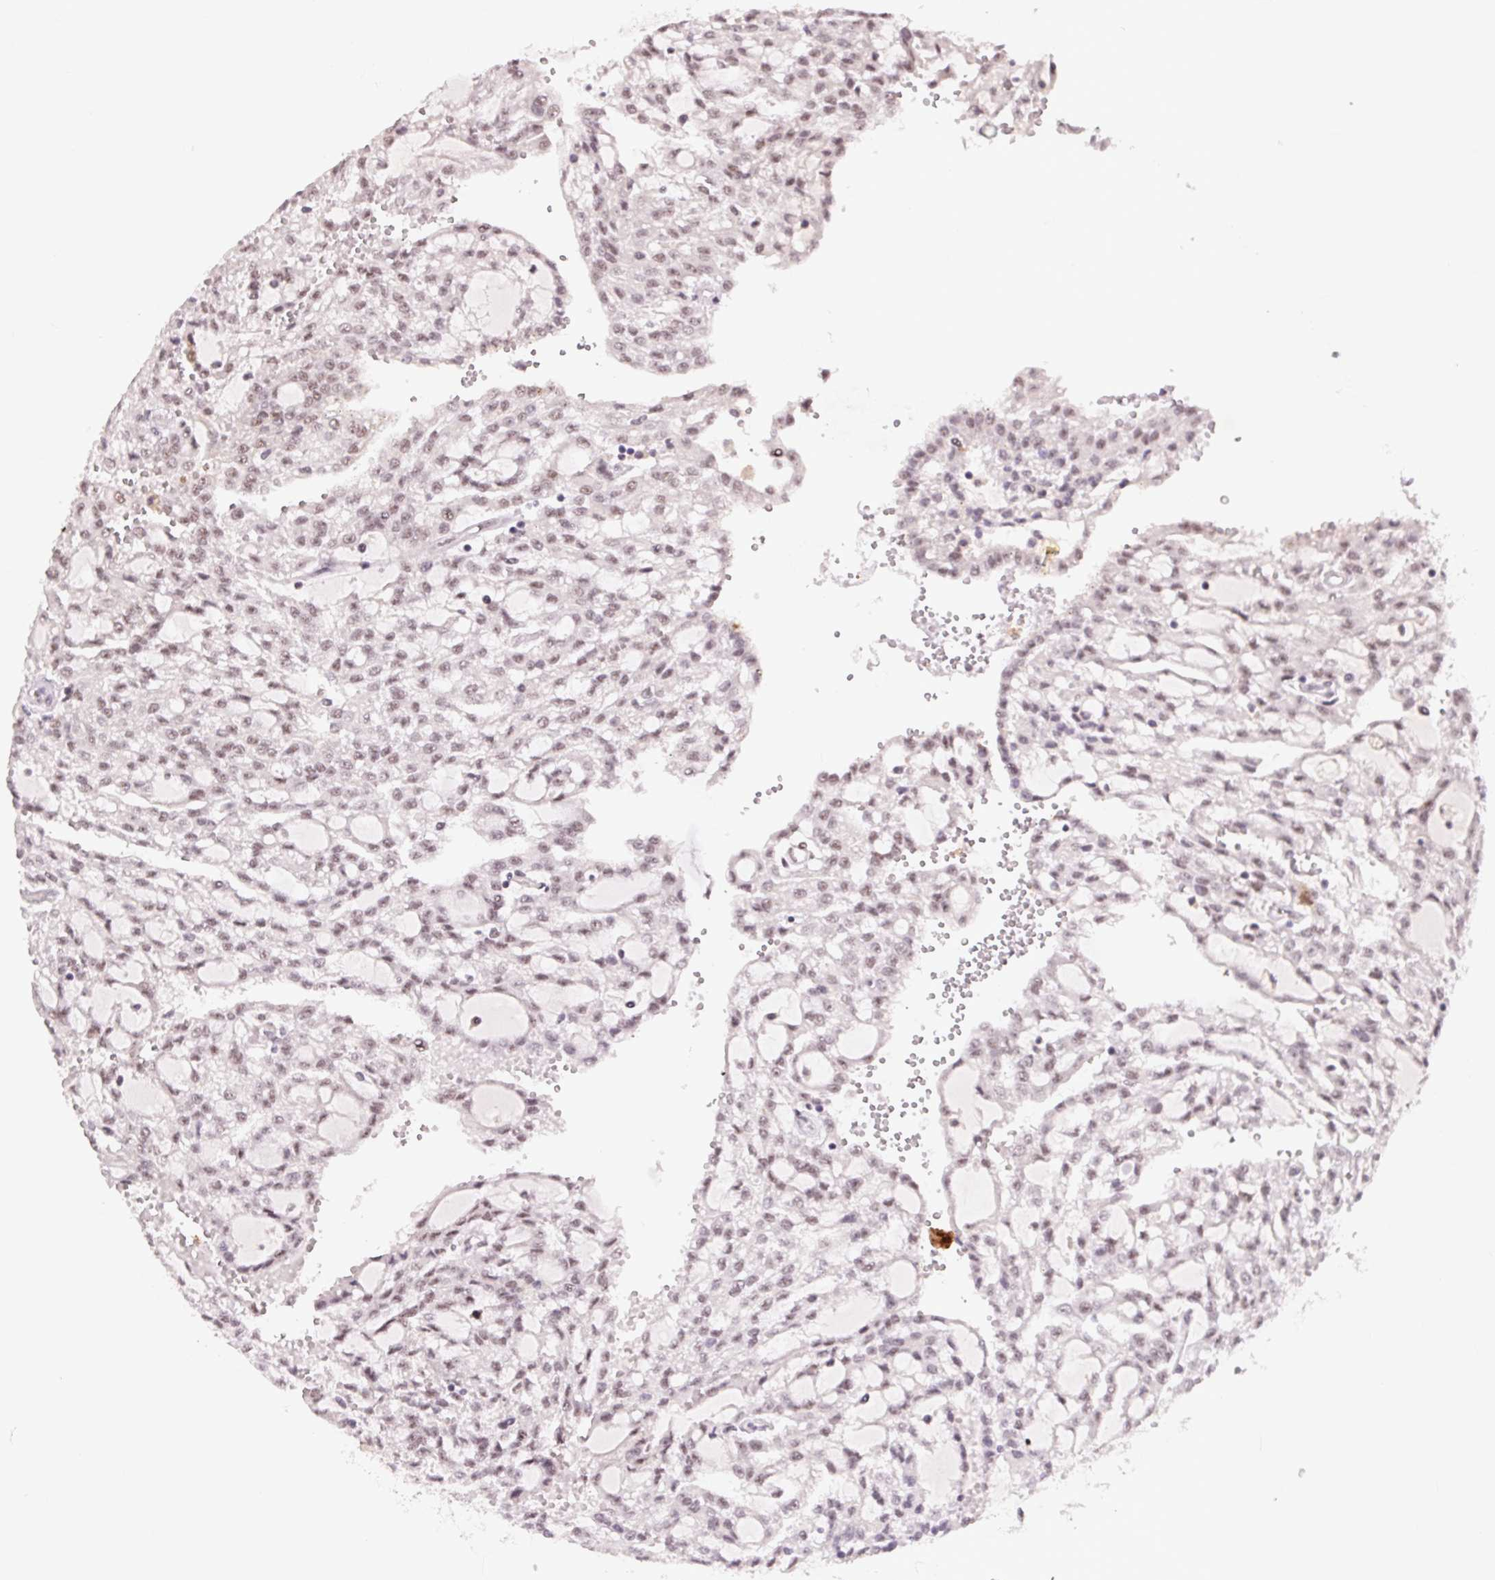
{"staining": {"intensity": "weak", "quantity": ">75%", "location": "nuclear"}, "tissue": "renal cancer", "cell_type": "Tumor cells", "image_type": "cancer", "snomed": [{"axis": "morphology", "description": "Adenocarcinoma, NOS"}, {"axis": "topography", "description": "Kidney"}], "caption": "Protein expression analysis of renal cancer exhibits weak nuclear expression in about >75% of tumor cells.", "gene": "CD2BP2", "patient": {"sex": "male", "age": 63}}